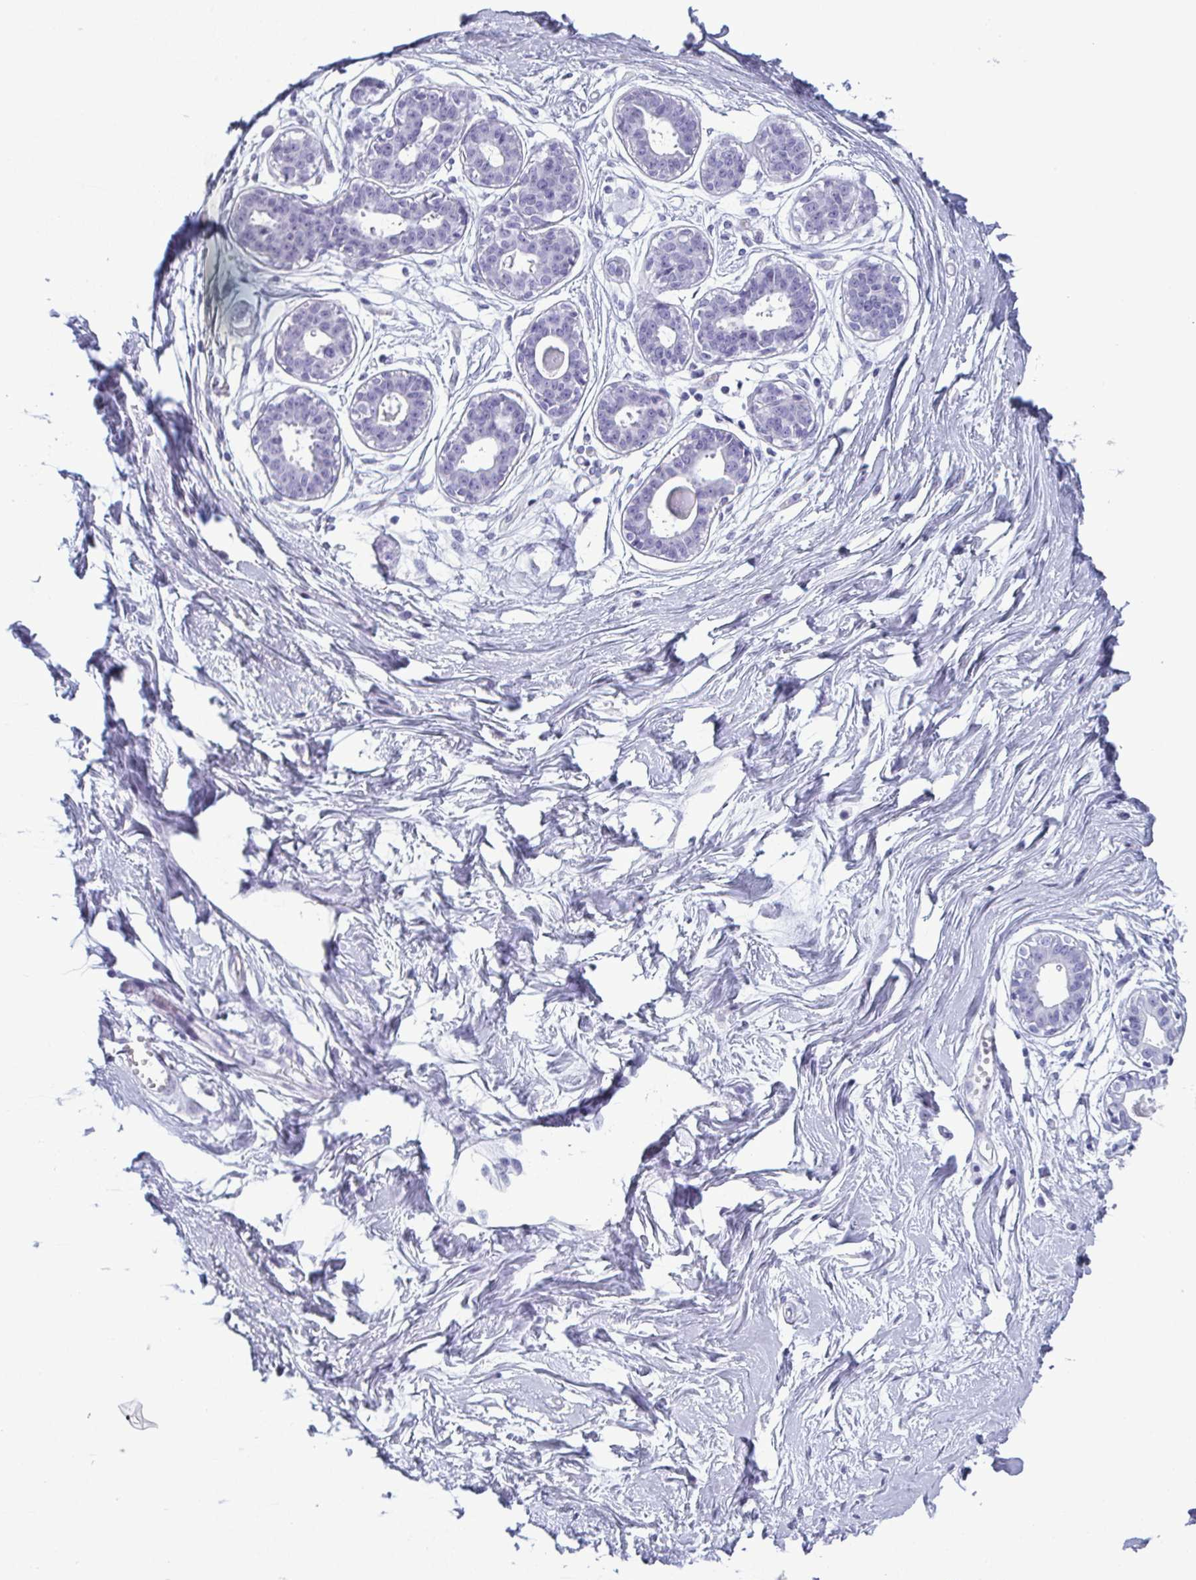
{"staining": {"intensity": "negative", "quantity": "none", "location": "none"}, "tissue": "breast", "cell_type": "Adipocytes", "image_type": "normal", "snomed": [{"axis": "morphology", "description": "Normal tissue, NOS"}, {"axis": "topography", "description": "Breast"}], "caption": "The photomicrograph demonstrates no significant staining in adipocytes of breast.", "gene": "CDA", "patient": {"sex": "female", "age": 45}}